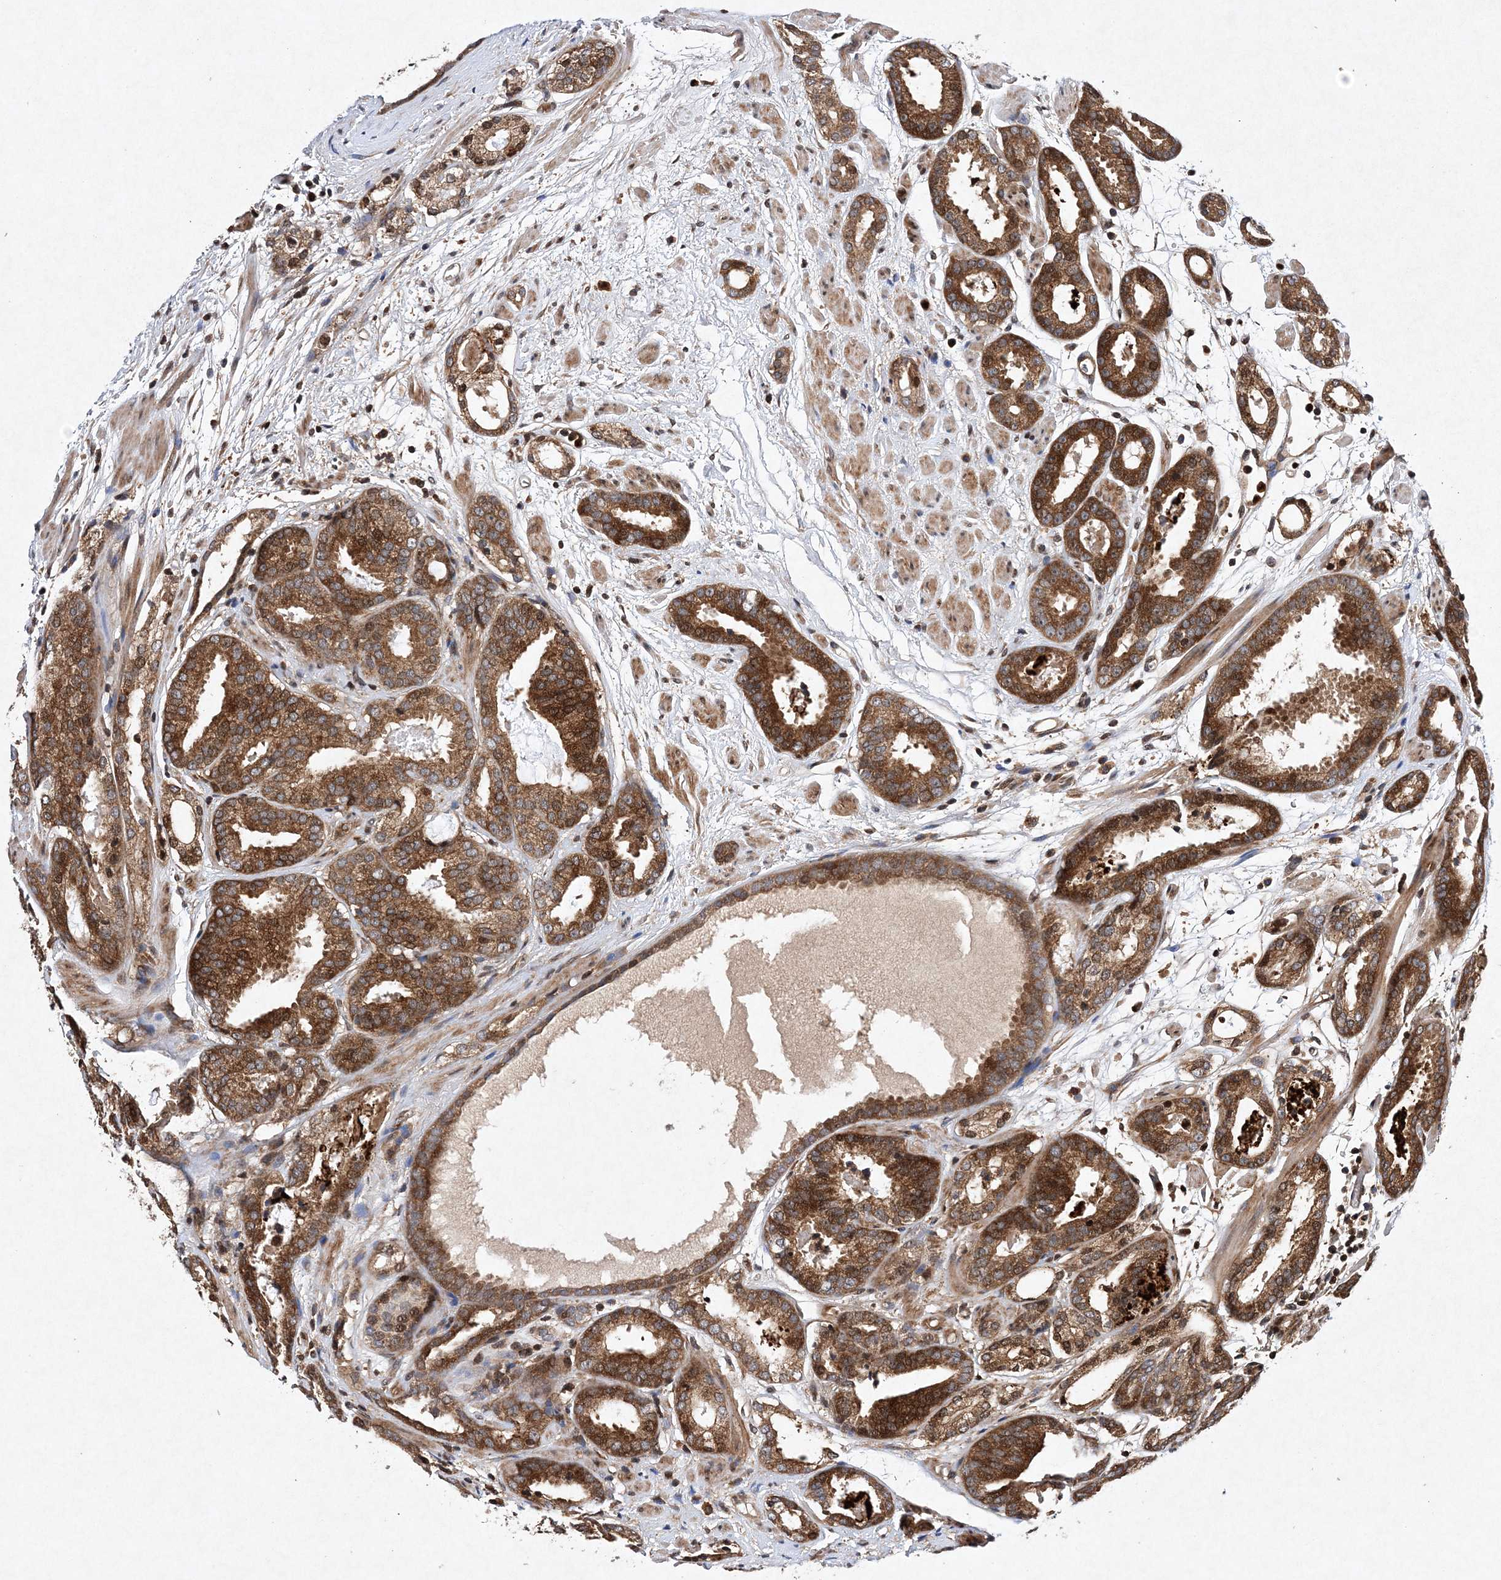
{"staining": {"intensity": "strong", "quantity": ">75%", "location": "cytoplasmic/membranous"}, "tissue": "prostate cancer", "cell_type": "Tumor cells", "image_type": "cancer", "snomed": [{"axis": "morphology", "description": "Adenocarcinoma, Low grade"}, {"axis": "topography", "description": "Prostate"}], "caption": "This is an image of IHC staining of prostate cancer (low-grade adenocarcinoma), which shows strong positivity in the cytoplasmic/membranous of tumor cells.", "gene": "PROSER1", "patient": {"sex": "male", "age": 69}}